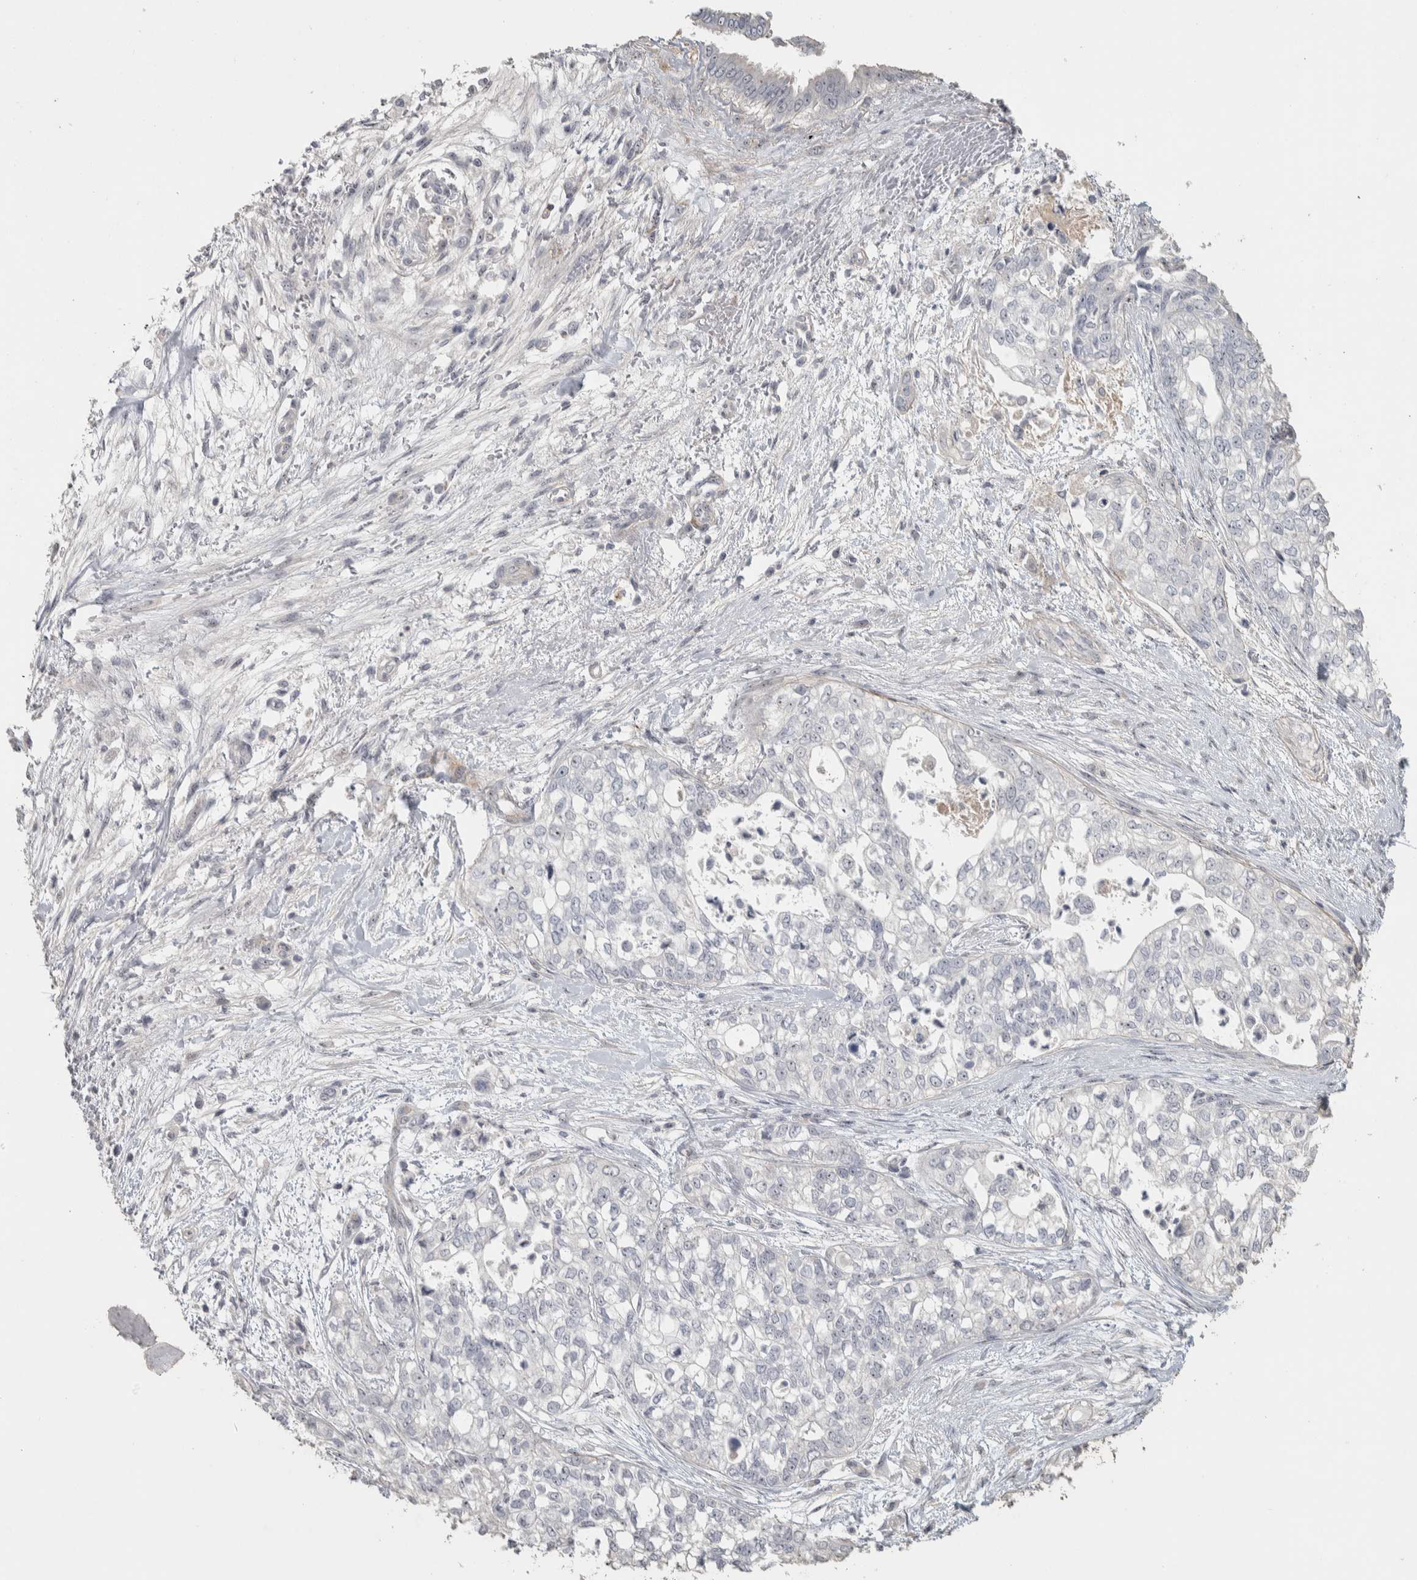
{"staining": {"intensity": "negative", "quantity": "none", "location": "none"}, "tissue": "pancreatic cancer", "cell_type": "Tumor cells", "image_type": "cancer", "snomed": [{"axis": "morphology", "description": "Adenocarcinoma, NOS"}, {"axis": "topography", "description": "Pancreas"}], "caption": "There is no significant positivity in tumor cells of pancreatic adenocarcinoma. (Stains: DAB (3,3'-diaminobenzidine) IHC with hematoxylin counter stain, Microscopy: brightfield microscopy at high magnification).", "gene": "DCAF10", "patient": {"sex": "male", "age": 72}}